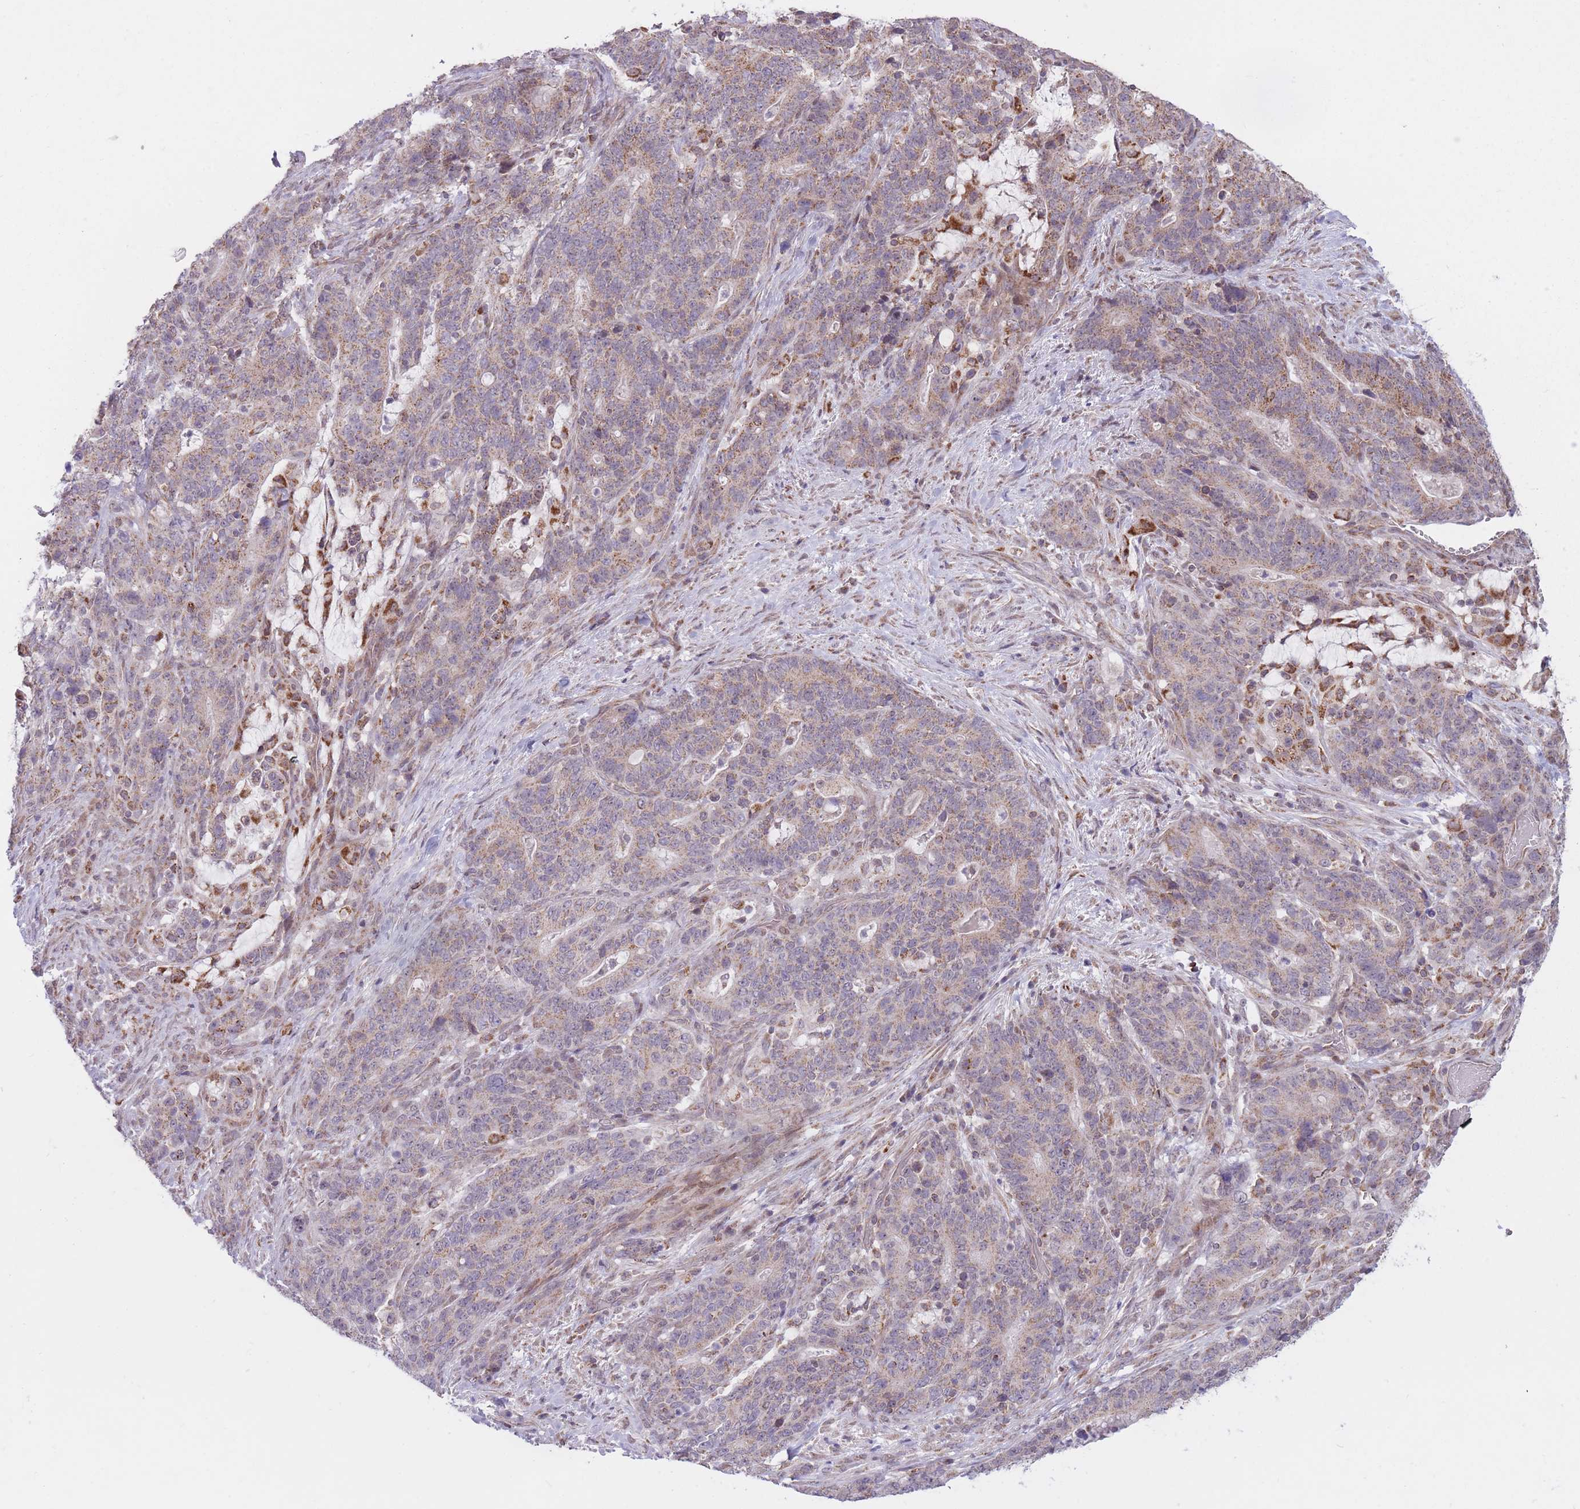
{"staining": {"intensity": "moderate", "quantity": "25%-75%", "location": "cytoplasmic/membranous"}, "tissue": "stomach cancer", "cell_type": "Tumor cells", "image_type": "cancer", "snomed": [{"axis": "morphology", "description": "Normal tissue, NOS"}, {"axis": "morphology", "description": "Adenocarcinoma, NOS"}, {"axis": "topography", "description": "Stomach"}], "caption": "Adenocarcinoma (stomach) stained for a protein (brown) demonstrates moderate cytoplasmic/membranous positive staining in about 25%-75% of tumor cells.", "gene": "DPYSL4", "patient": {"sex": "female", "age": 64}}